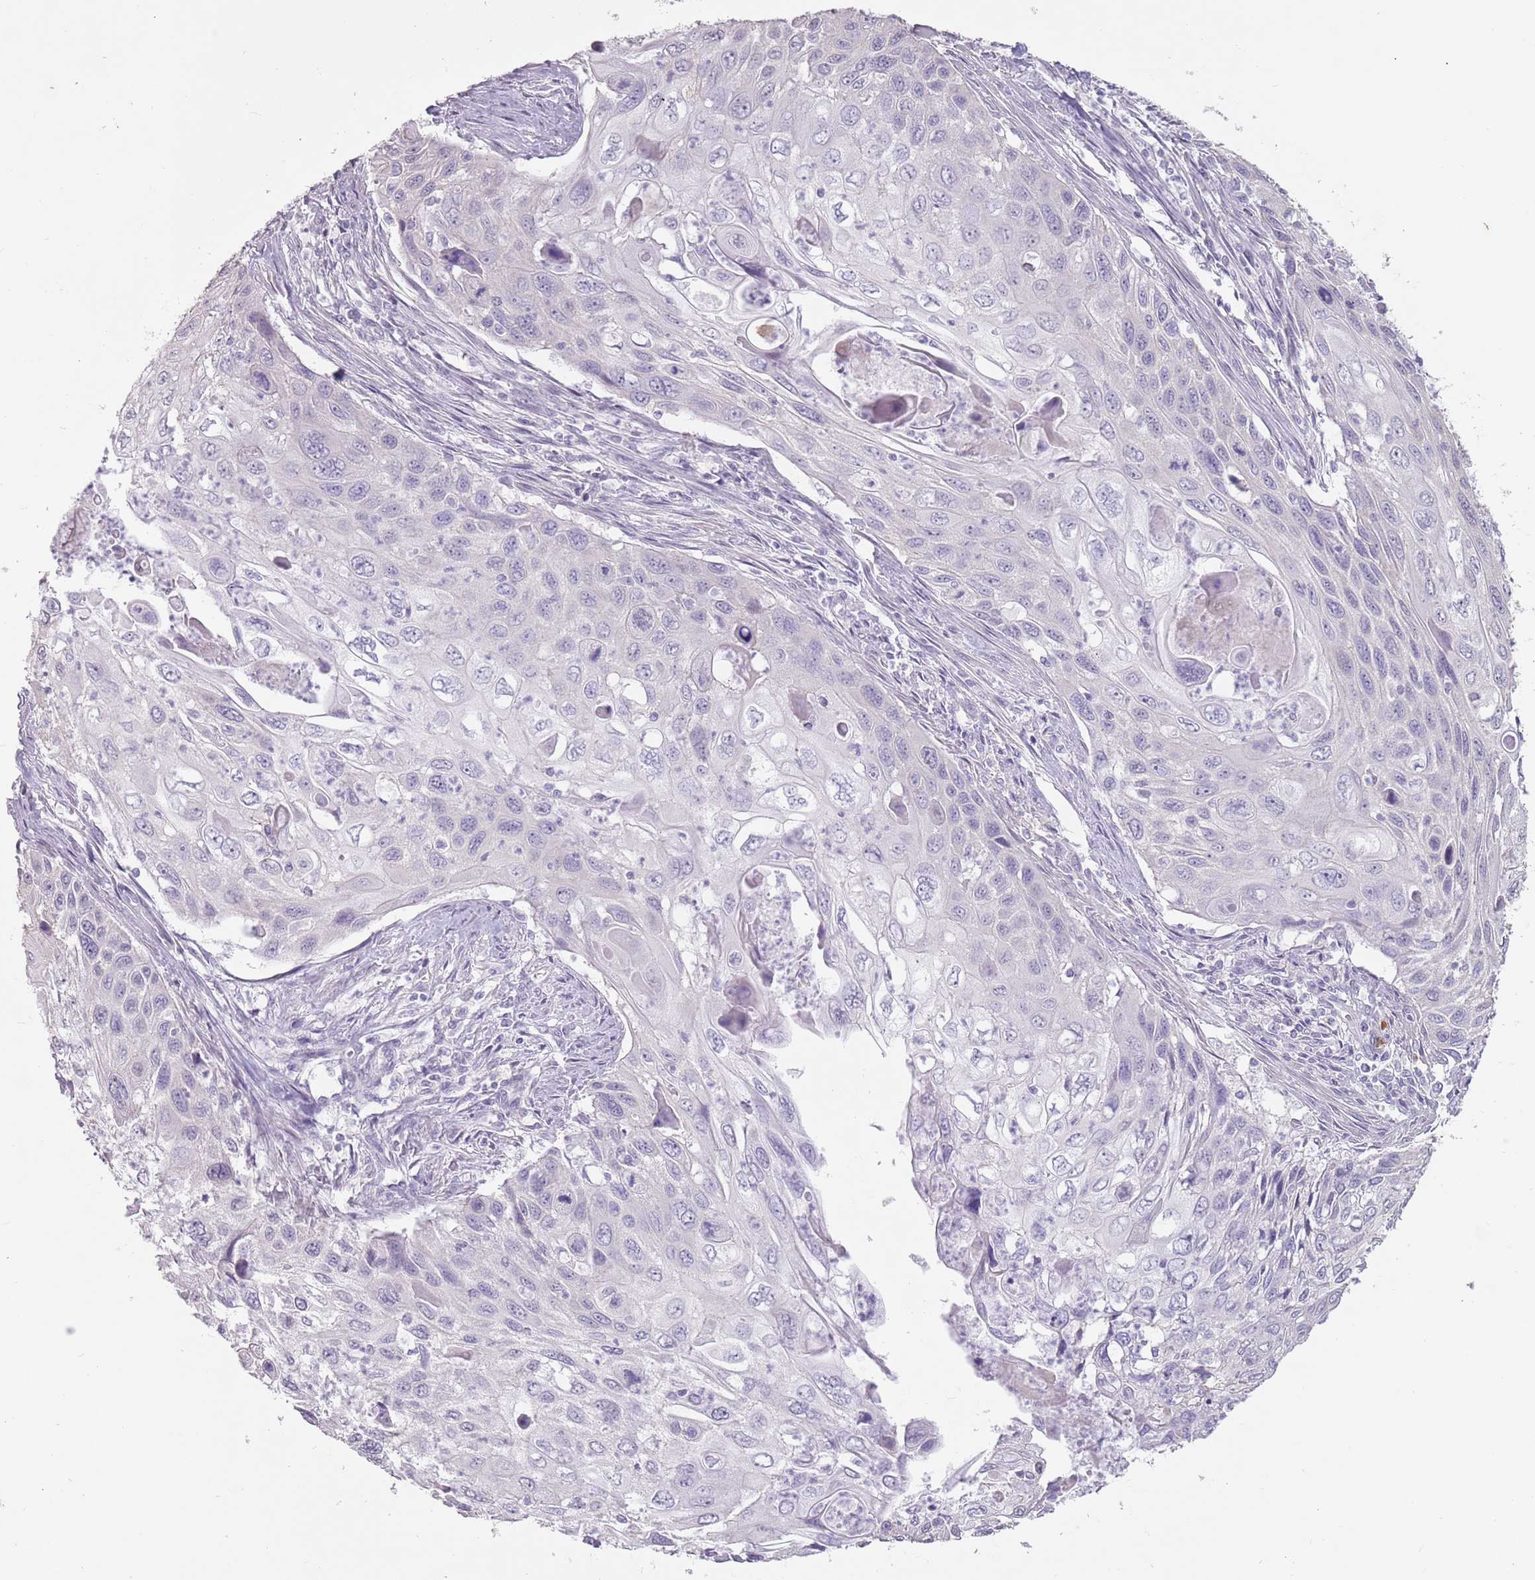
{"staining": {"intensity": "negative", "quantity": "none", "location": "none"}, "tissue": "cervical cancer", "cell_type": "Tumor cells", "image_type": "cancer", "snomed": [{"axis": "morphology", "description": "Squamous cell carcinoma, NOS"}, {"axis": "topography", "description": "Cervix"}], "caption": "The IHC histopathology image has no significant positivity in tumor cells of cervical cancer tissue.", "gene": "STYK1", "patient": {"sex": "female", "age": 70}}